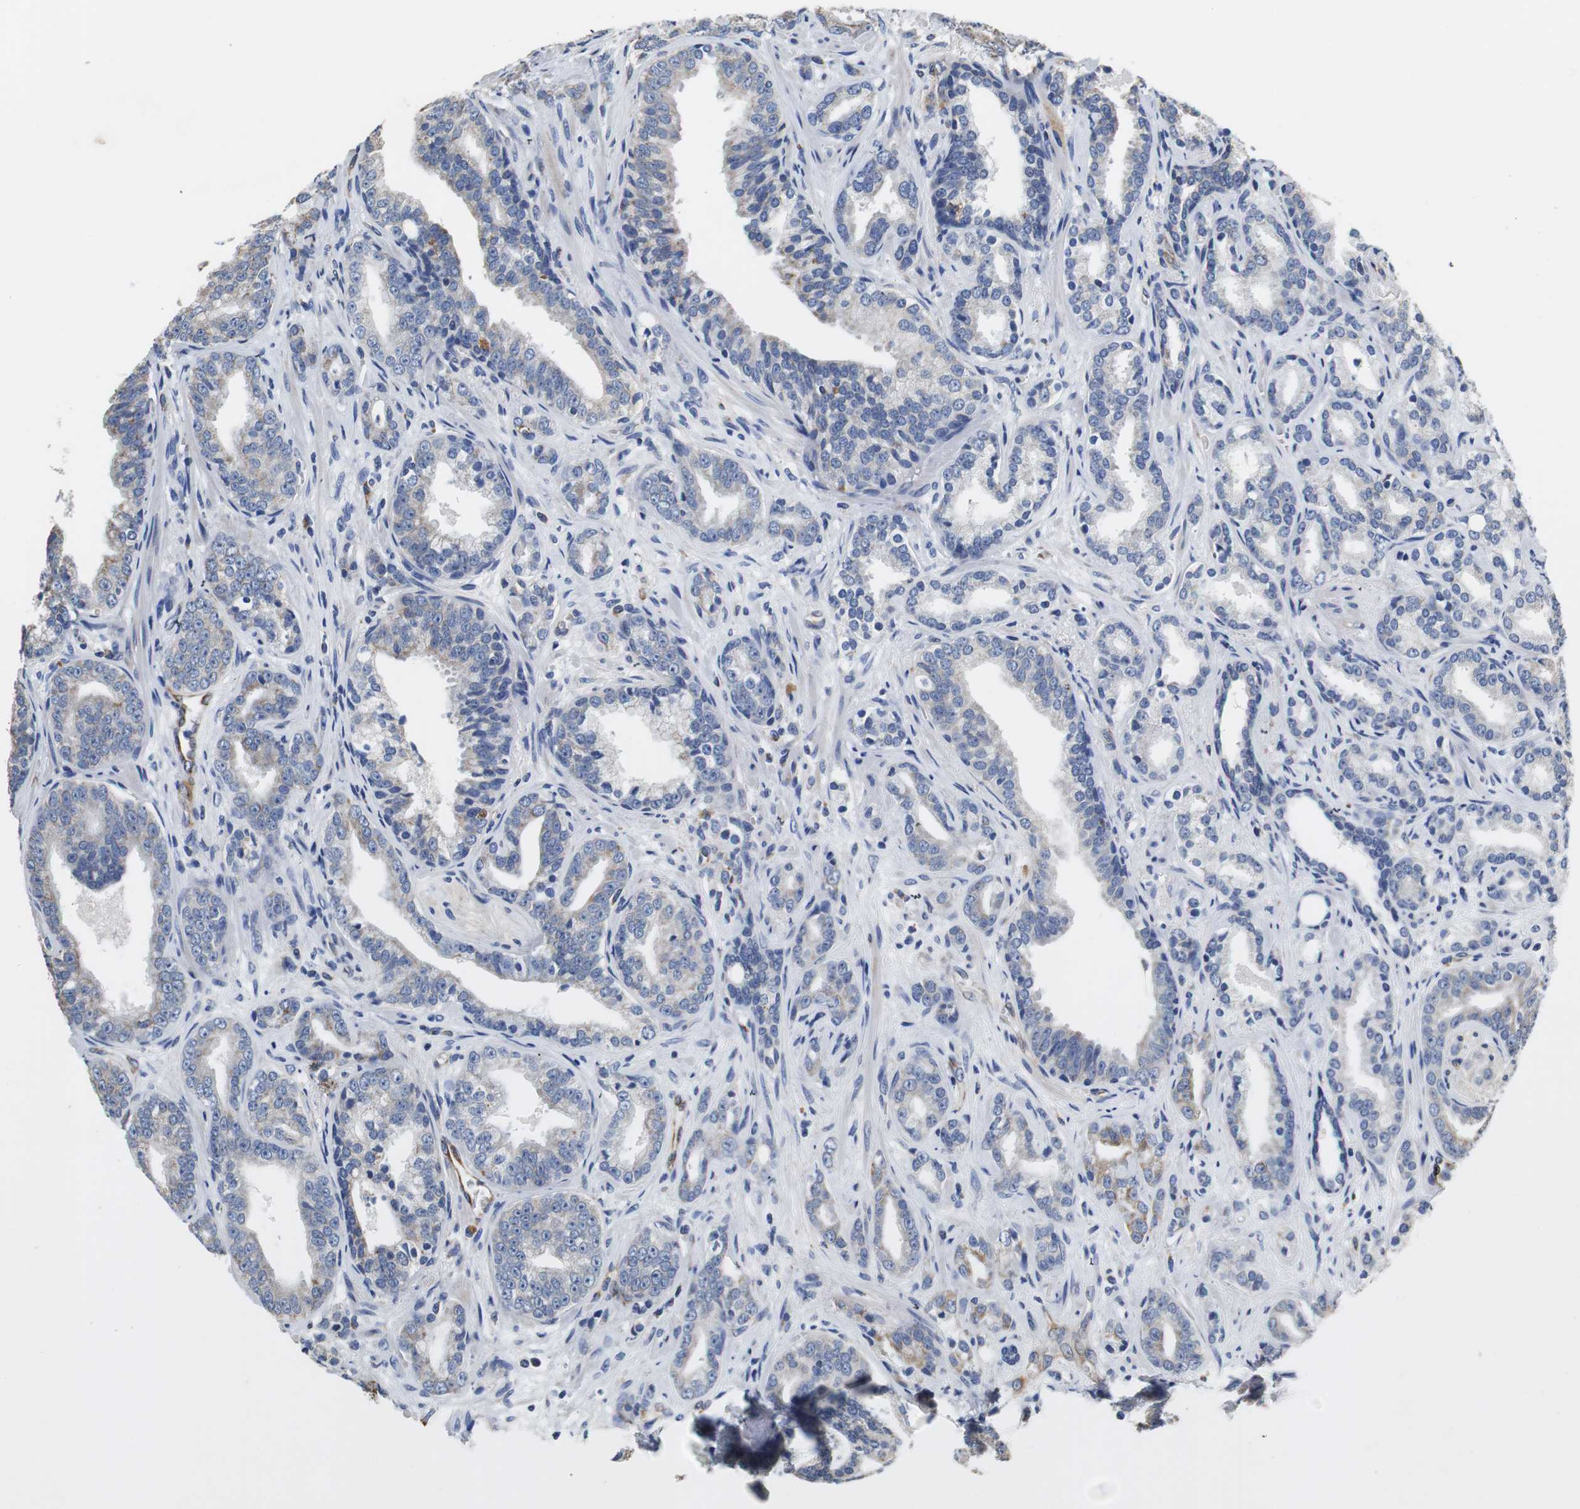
{"staining": {"intensity": "weak", "quantity": "<25%", "location": "cytoplasmic/membranous"}, "tissue": "prostate cancer", "cell_type": "Tumor cells", "image_type": "cancer", "snomed": [{"axis": "morphology", "description": "Adenocarcinoma, Low grade"}, {"axis": "topography", "description": "Prostate"}], "caption": "Immunohistochemistry (IHC) photomicrograph of neoplastic tissue: human low-grade adenocarcinoma (prostate) stained with DAB (3,3'-diaminobenzidine) displays no significant protein positivity in tumor cells. (Immunohistochemistry, brightfield microscopy, high magnification).", "gene": "PCK1", "patient": {"sex": "male", "age": 63}}